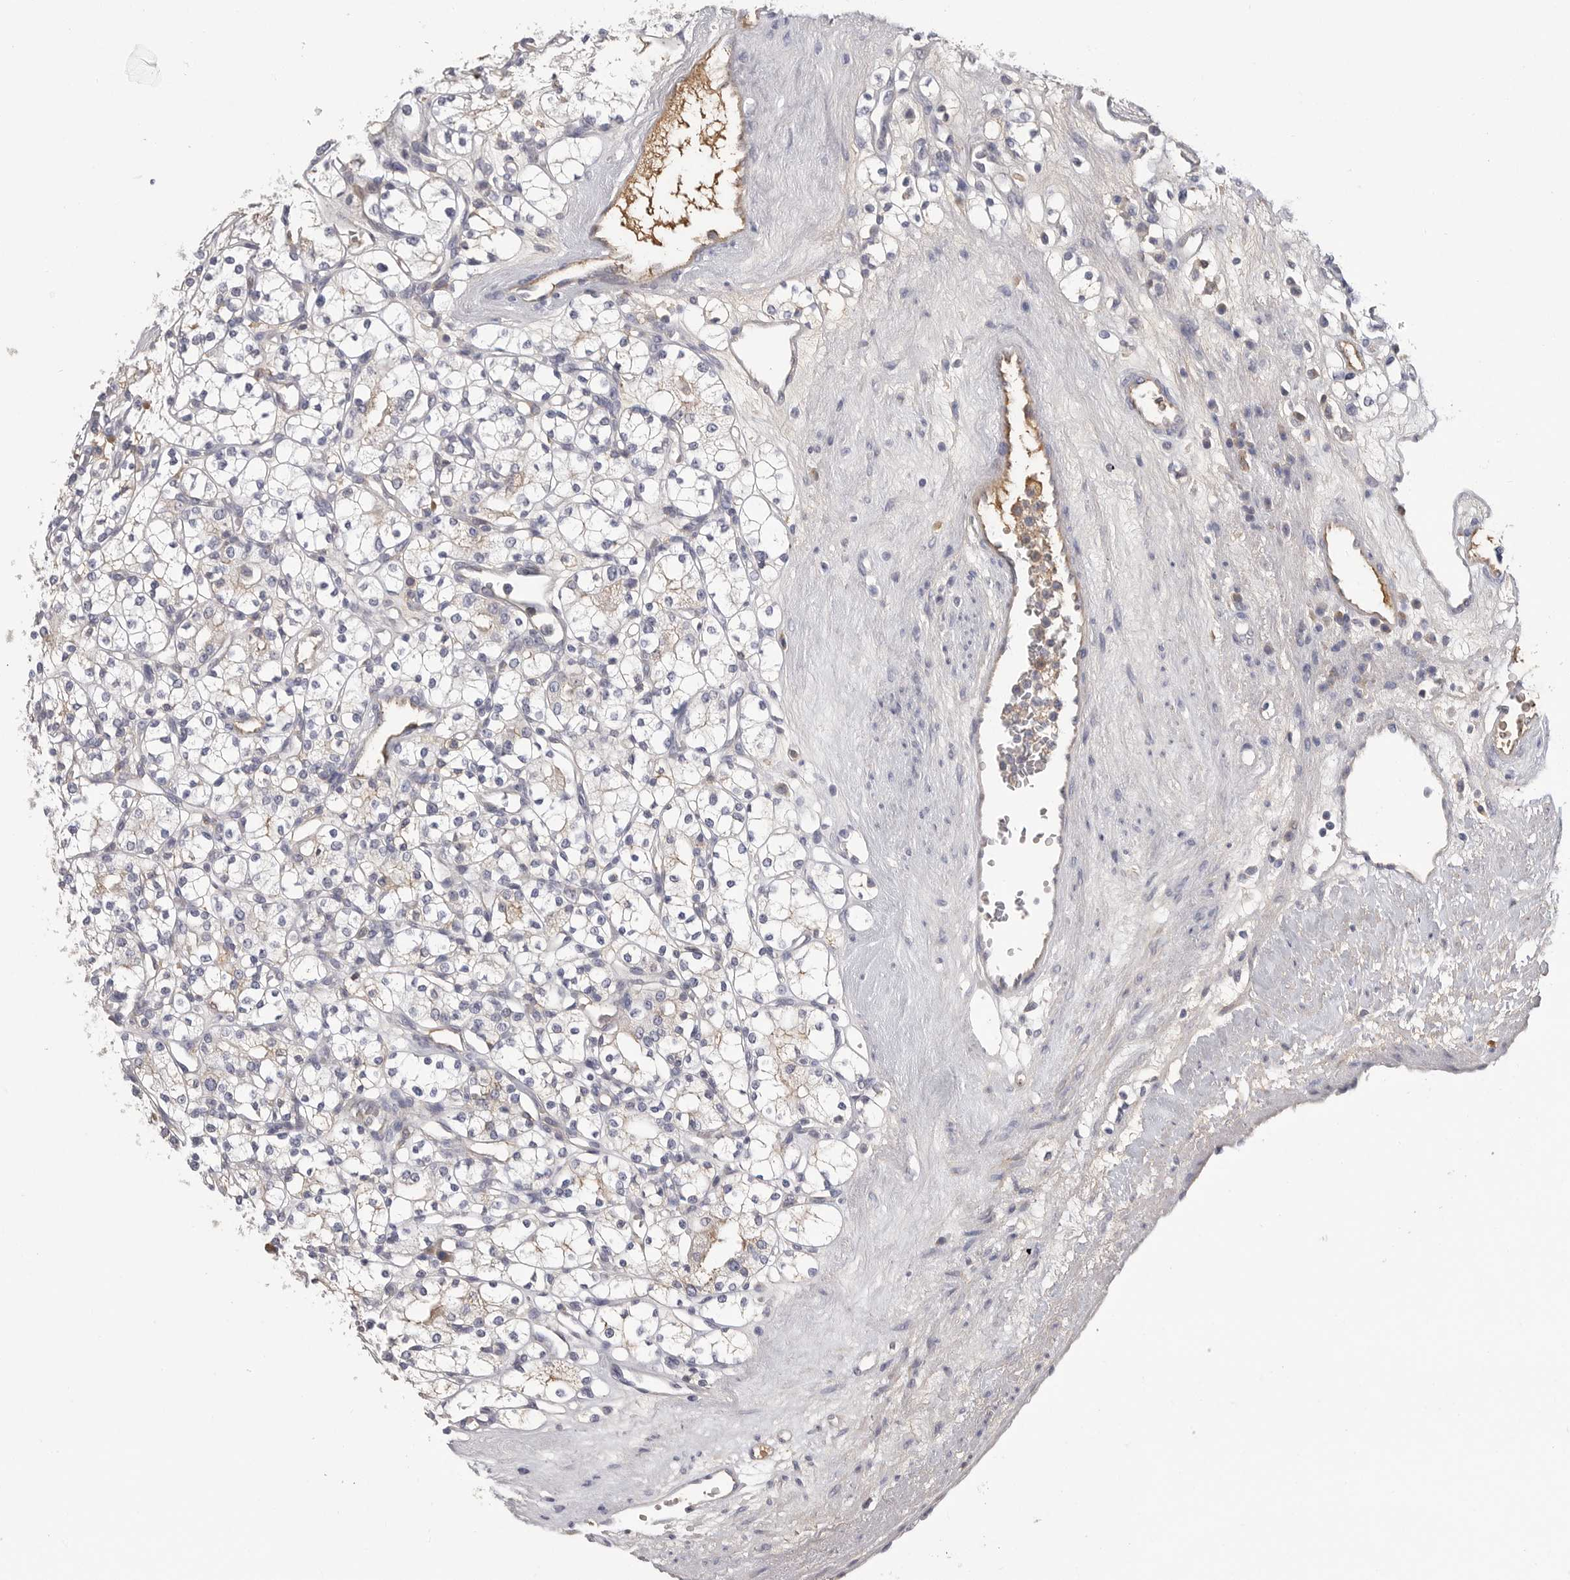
{"staining": {"intensity": "negative", "quantity": "none", "location": "none"}, "tissue": "renal cancer", "cell_type": "Tumor cells", "image_type": "cancer", "snomed": [{"axis": "morphology", "description": "Adenocarcinoma, NOS"}, {"axis": "topography", "description": "Kidney"}], "caption": "Immunohistochemistry of renal cancer demonstrates no staining in tumor cells.", "gene": "SDC3", "patient": {"sex": "male", "age": 77}}